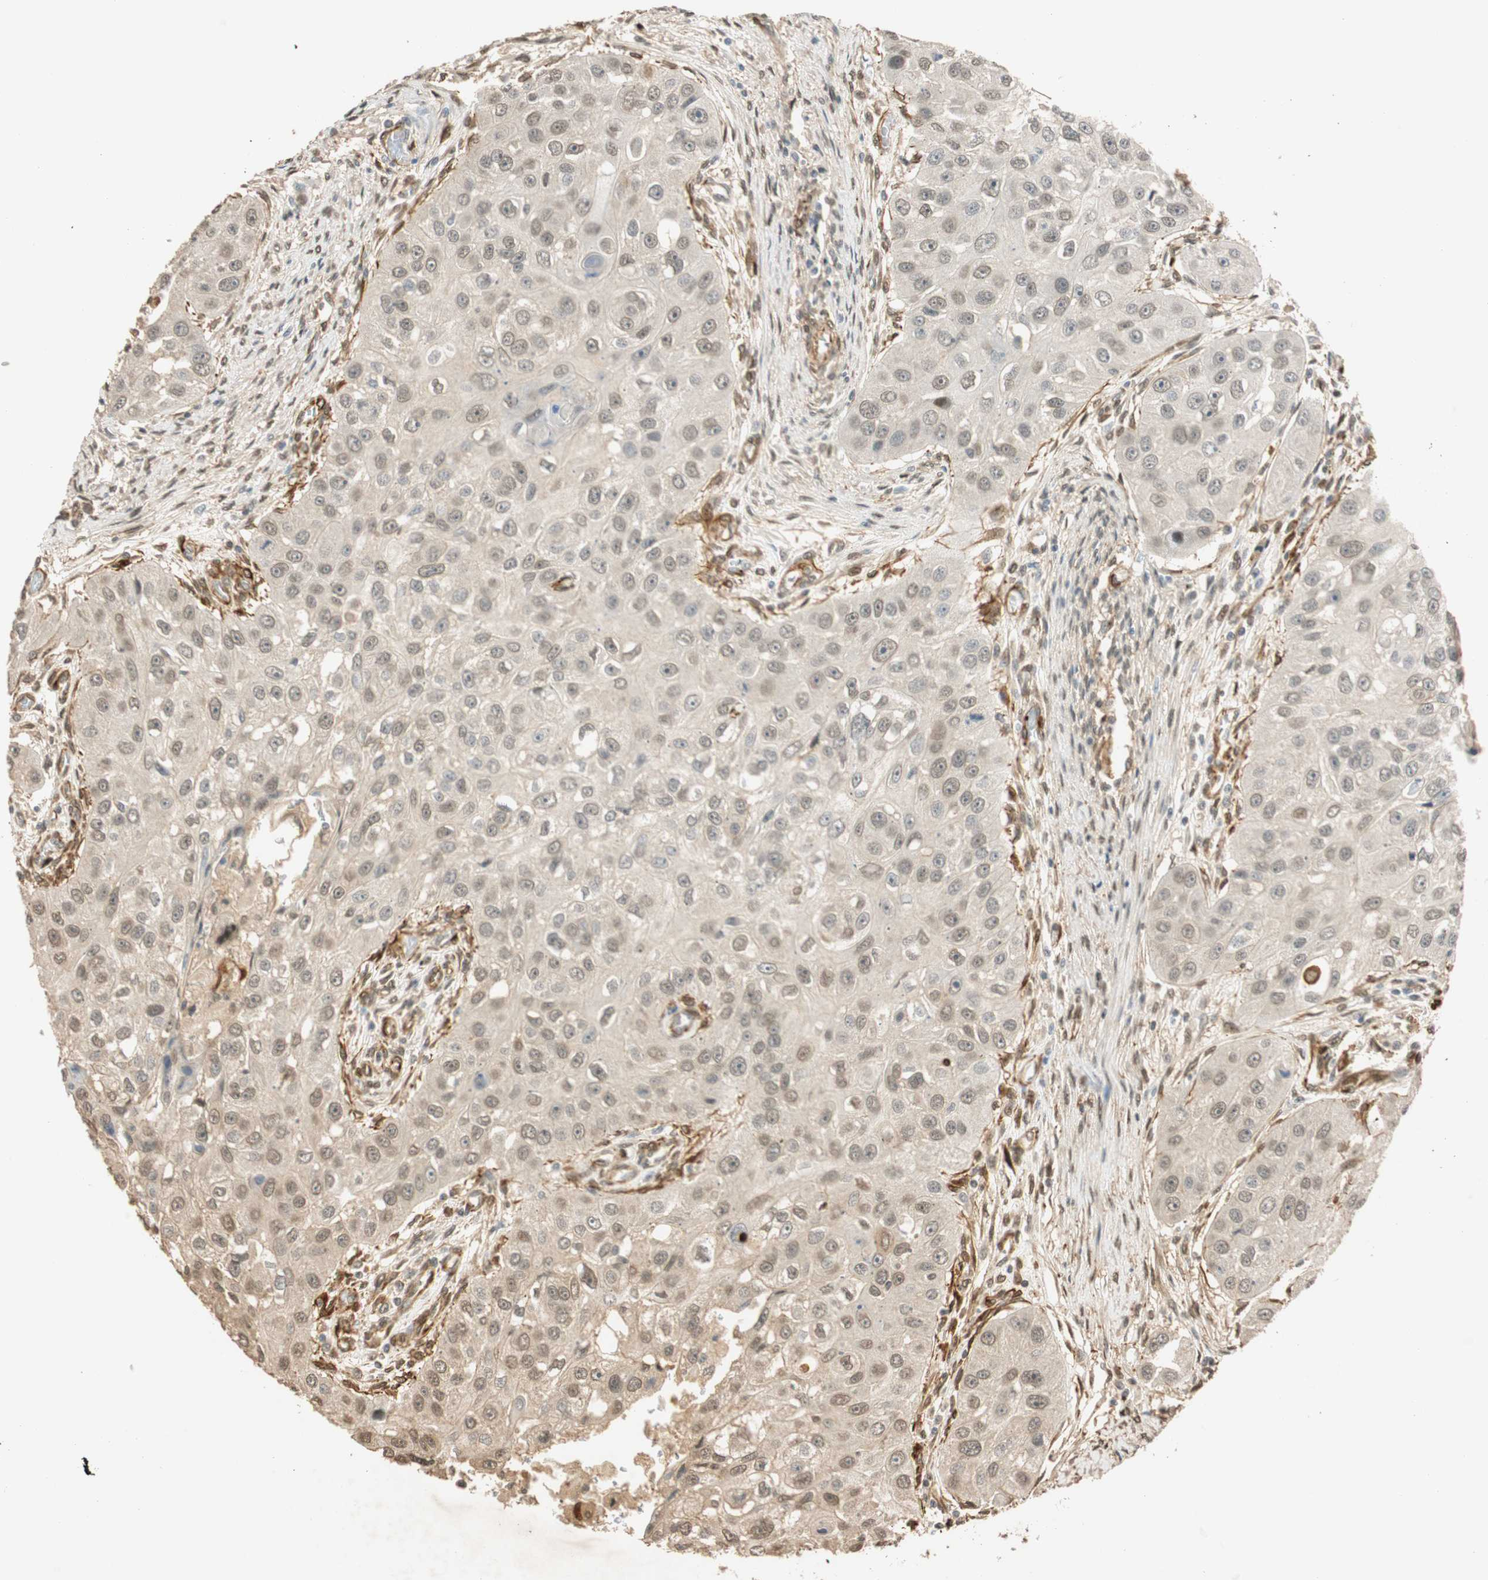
{"staining": {"intensity": "weak", "quantity": ">75%", "location": "cytoplasmic/membranous"}, "tissue": "head and neck cancer", "cell_type": "Tumor cells", "image_type": "cancer", "snomed": [{"axis": "morphology", "description": "Normal tissue, NOS"}, {"axis": "morphology", "description": "Squamous cell carcinoma, NOS"}, {"axis": "topography", "description": "Skeletal muscle"}, {"axis": "topography", "description": "Head-Neck"}], "caption": "Head and neck squamous cell carcinoma was stained to show a protein in brown. There is low levels of weak cytoplasmic/membranous positivity in approximately >75% of tumor cells. The staining was performed using DAB to visualize the protein expression in brown, while the nuclei were stained in blue with hematoxylin (Magnification: 20x).", "gene": "NES", "patient": {"sex": "male", "age": 51}}